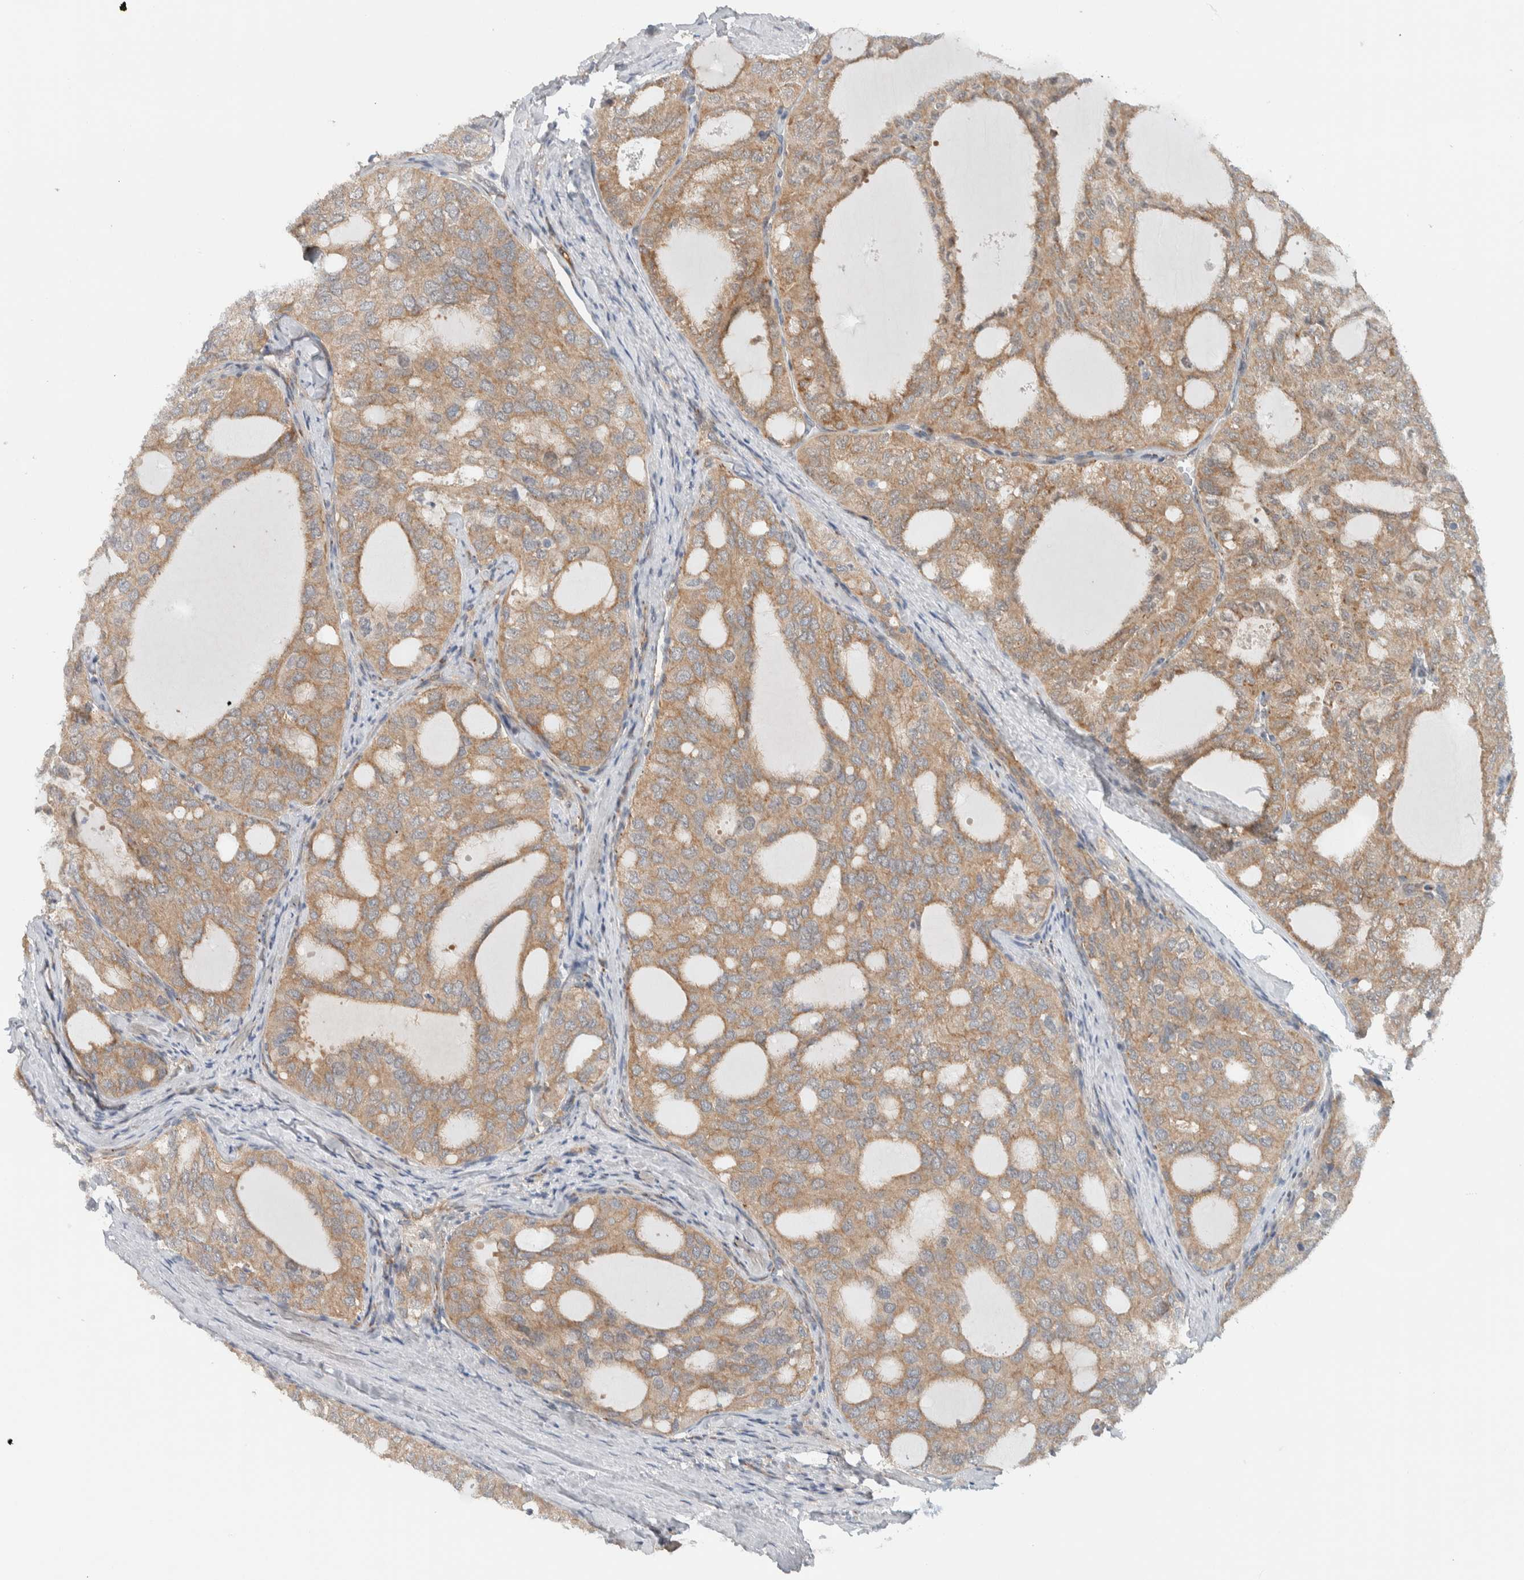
{"staining": {"intensity": "moderate", "quantity": ">75%", "location": "cytoplasmic/membranous"}, "tissue": "thyroid cancer", "cell_type": "Tumor cells", "image_type": "cancer", "snomed": [{"axis": "morphology", "description": "Follicular adenoma carcinoma, NOS"}, {"axis": "topography", "description": "Thyroid gland"}], "caption": "Thyroid cancer (follicular adenoma carcinoma) stained with a protein marker displays moderate staining in tumor cells.", "gene": "RERE", "patient": {"sex": "male", "age": 75}}